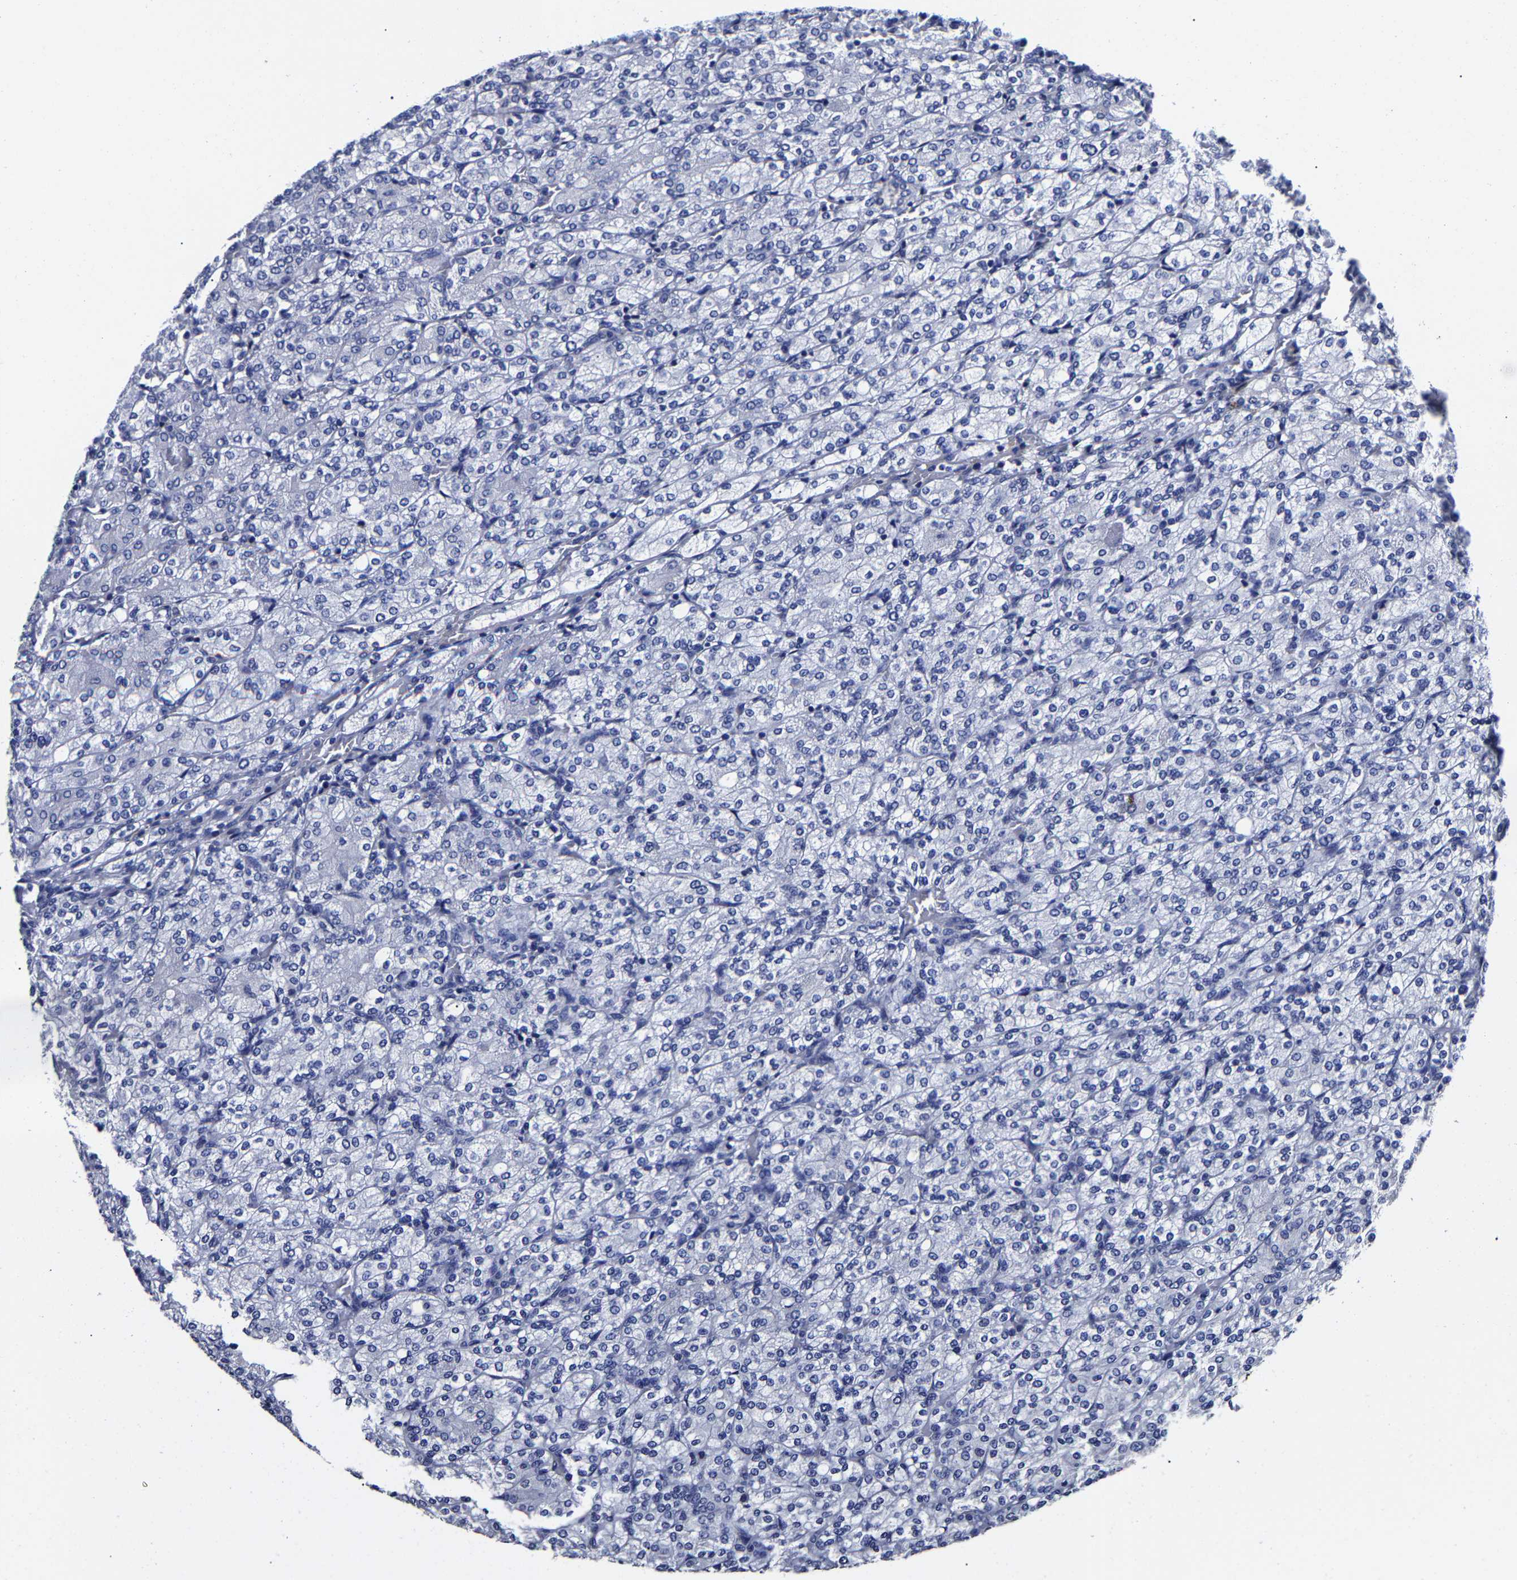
{"staining": {"intensity": "negative", "quantity": "none", "location": "none"}, "tissue": "renal cancer", "cell_type": "Tumor cells", "image_type": "cancer", "snomed": [{"axis": "morphology", "description": "Adenocarcinoma, NOS"}, {"axis": "topography", "description": "Kidney"}], "caption": "There is no significant expression in tumor cells of adenocarcinoma (renal).", "gene": "AKAP4", "patient": {"sex": "male", "age": 77}}